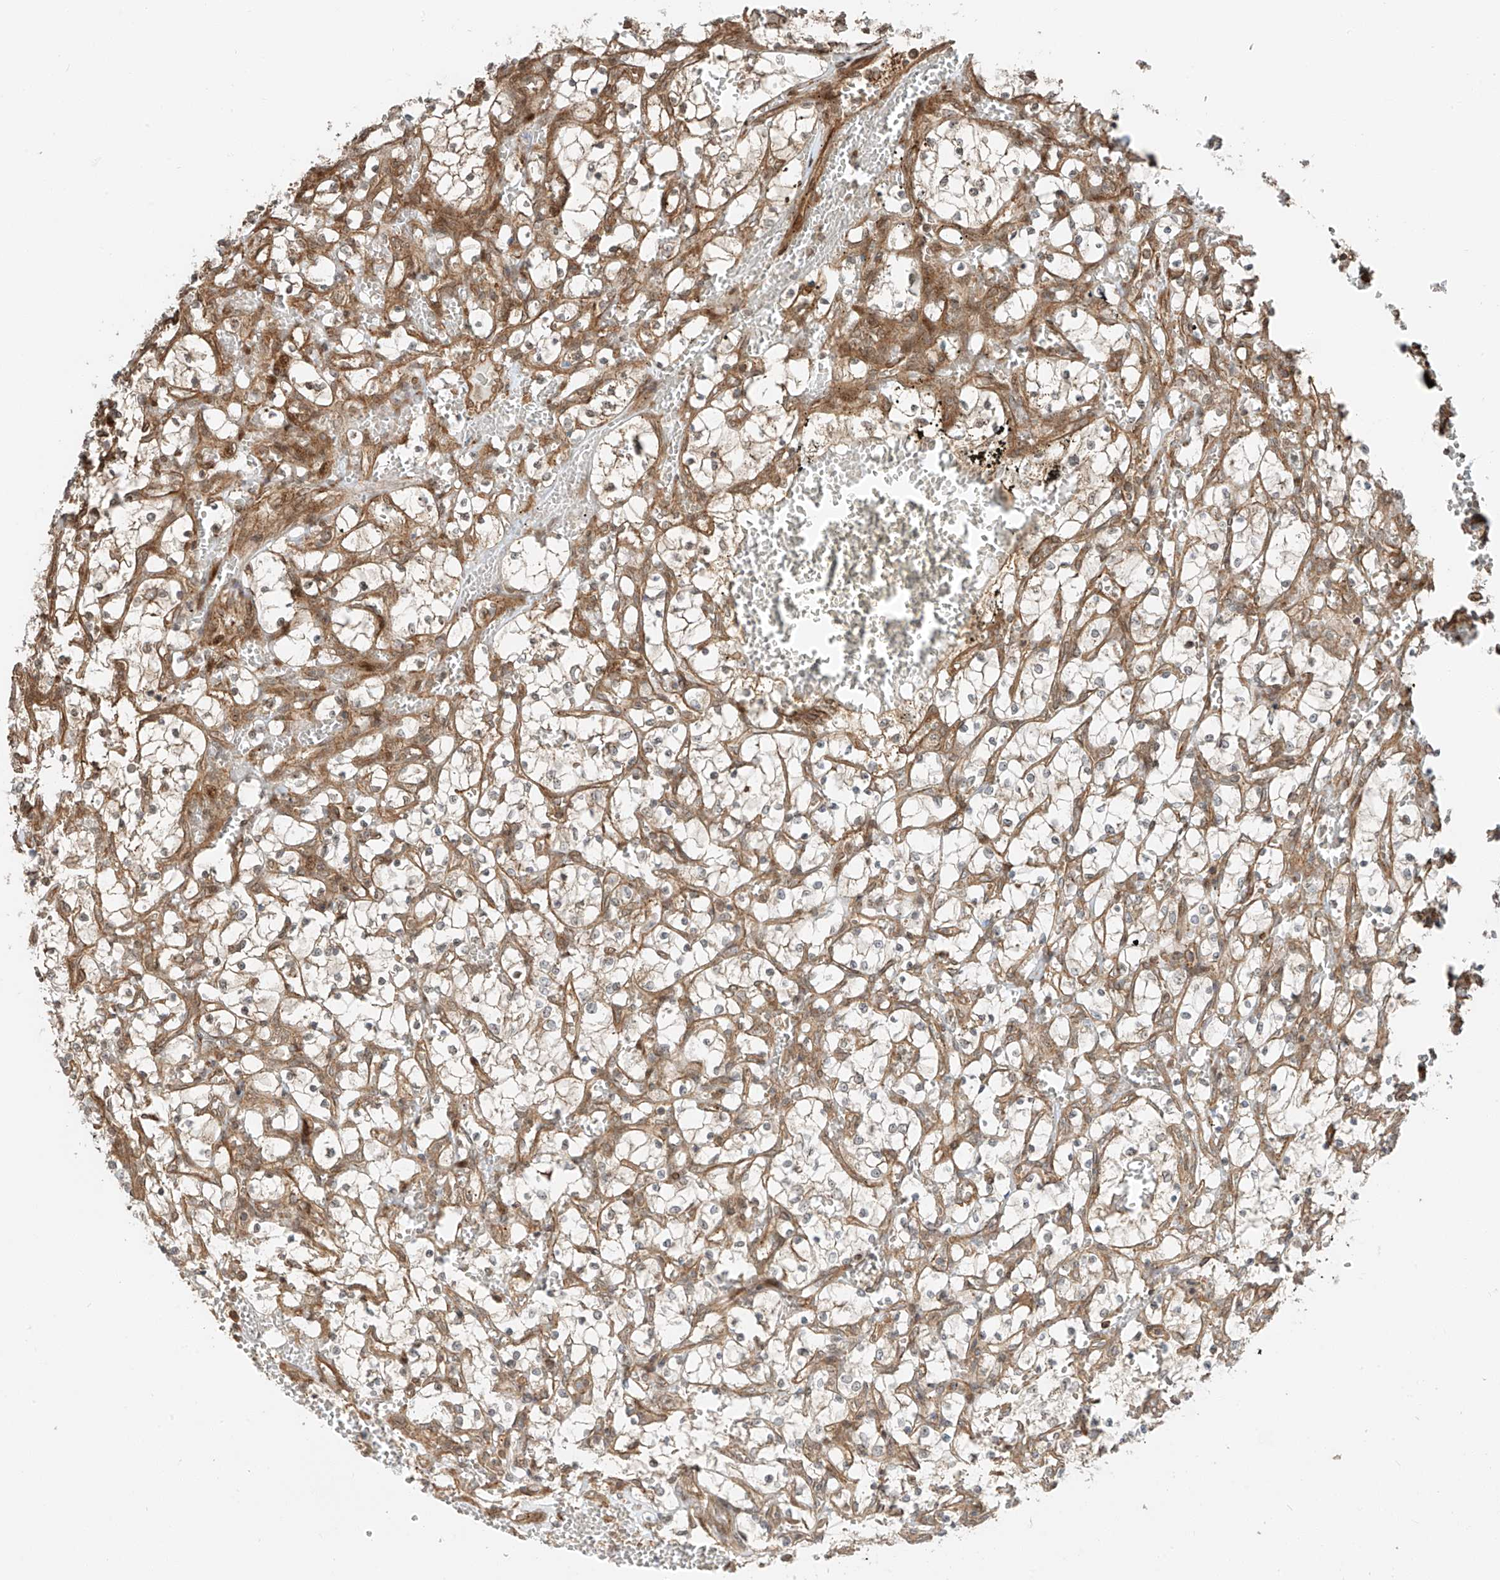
{"staining": {"intensity": "negative", "quantity": "none", "location": "none"}, "tissue": "renal cancer", "cell_type": "Tumor cells", "image_type": "cancer", "snomed": [{"axis": "morphology", "description": "Adenocarcinoma, NOS"}, {"axis": "topography", "description": "Kidney"}], "caption": "Protein analysis of adenocarcinoma (renal) displays no significant staining in tumor cells.", "gene": "USP48", "patient": {"sex": "female", "age": 69}}